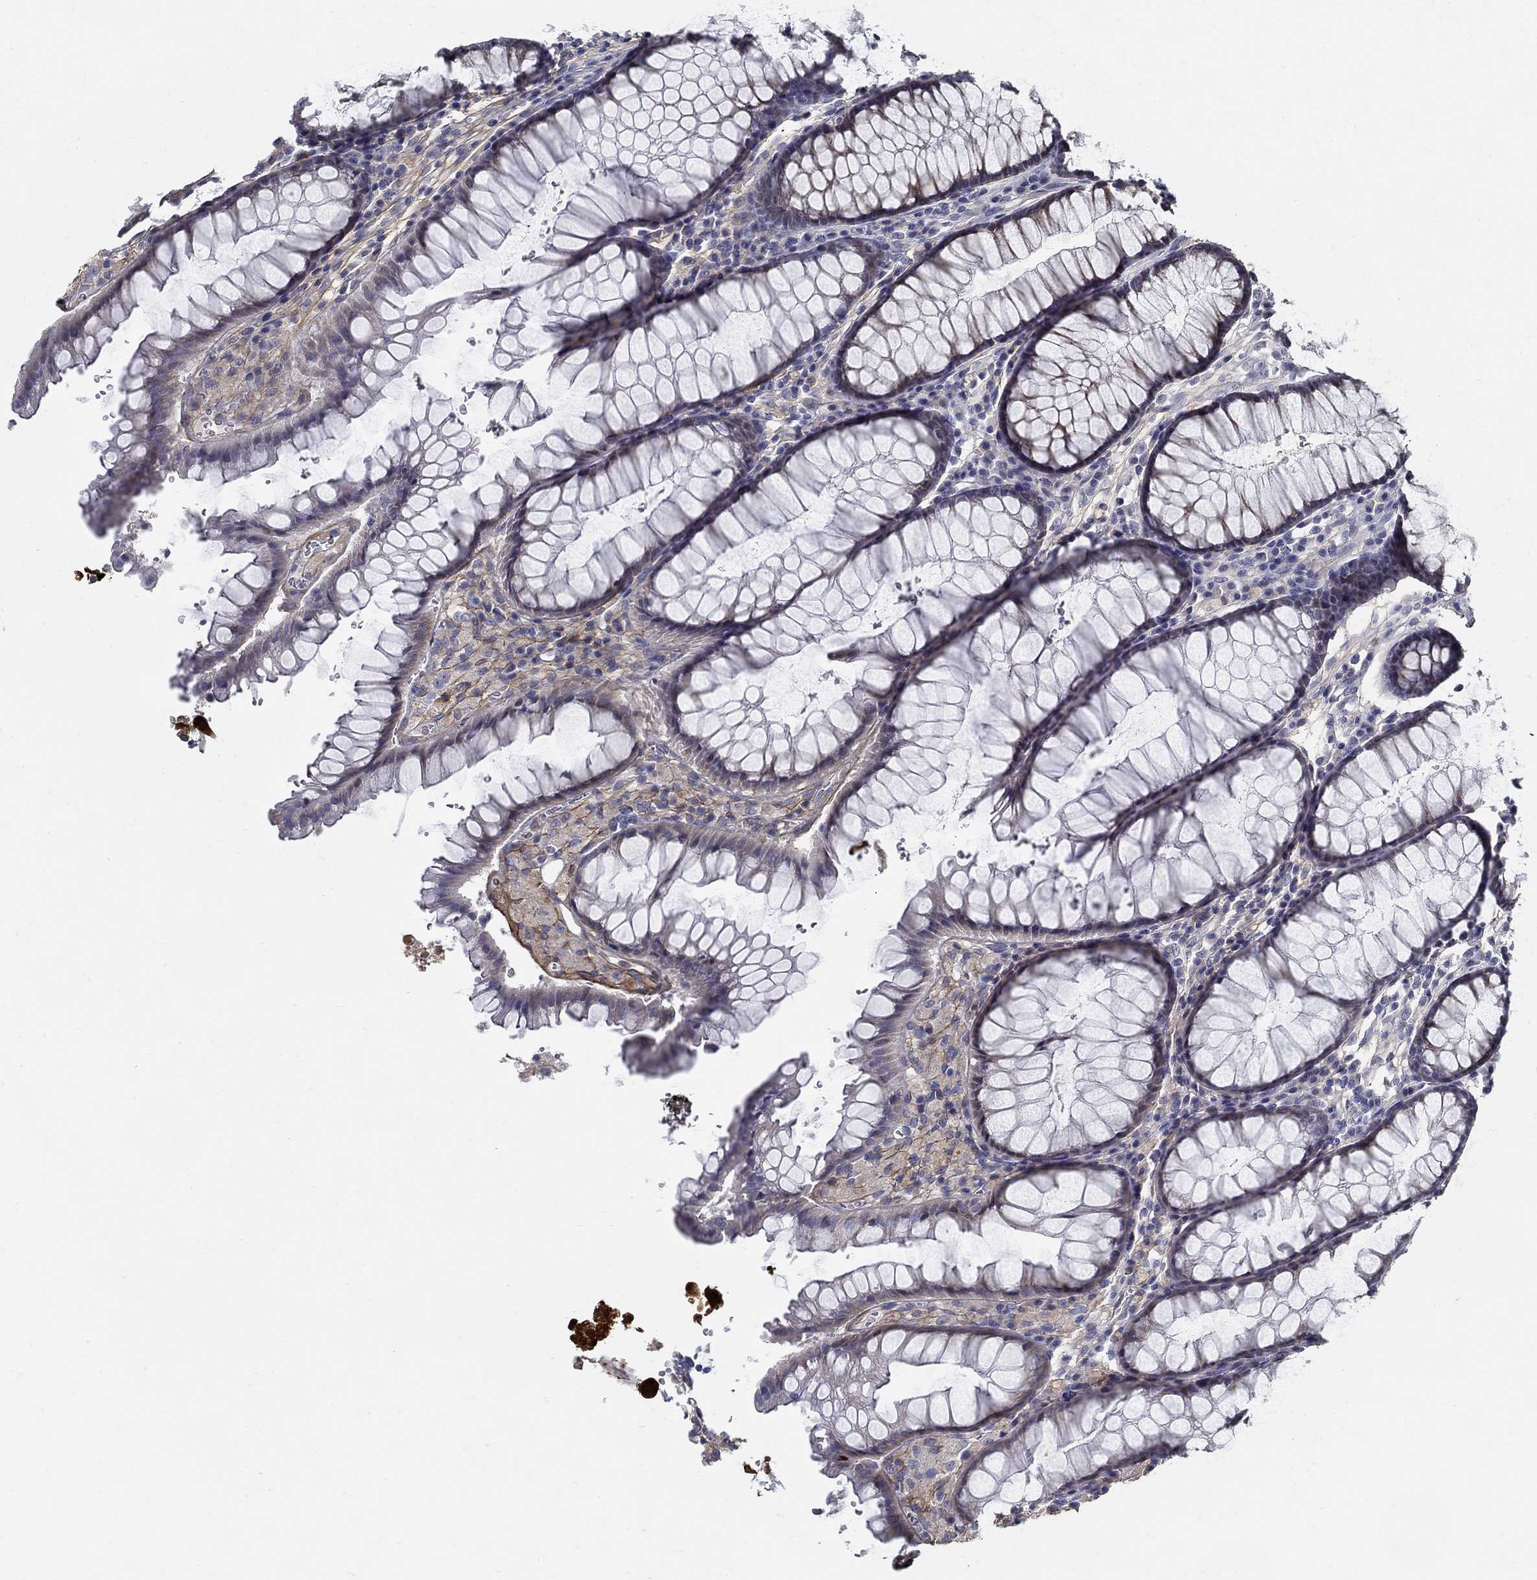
{"staining": {"intensity": "moderate", "quantity": "<25%", "location": "cytoplasmic/membranous"}, "tissue": "rectum", "cell_type": "Glandular cells", "image_type": "normal", "snomed": [{"axis": "morphology", "description": "Normal tissue, NOS"}, {"axis": "topography", "description": "Rectum"}], "caption": "An image of human rectum stained for a protein reveals moderate cytoplasmic/membranous brown staining in glandular cells.", "gene": "TGFBI", "patient": {"sex": "female", "age": 68}}